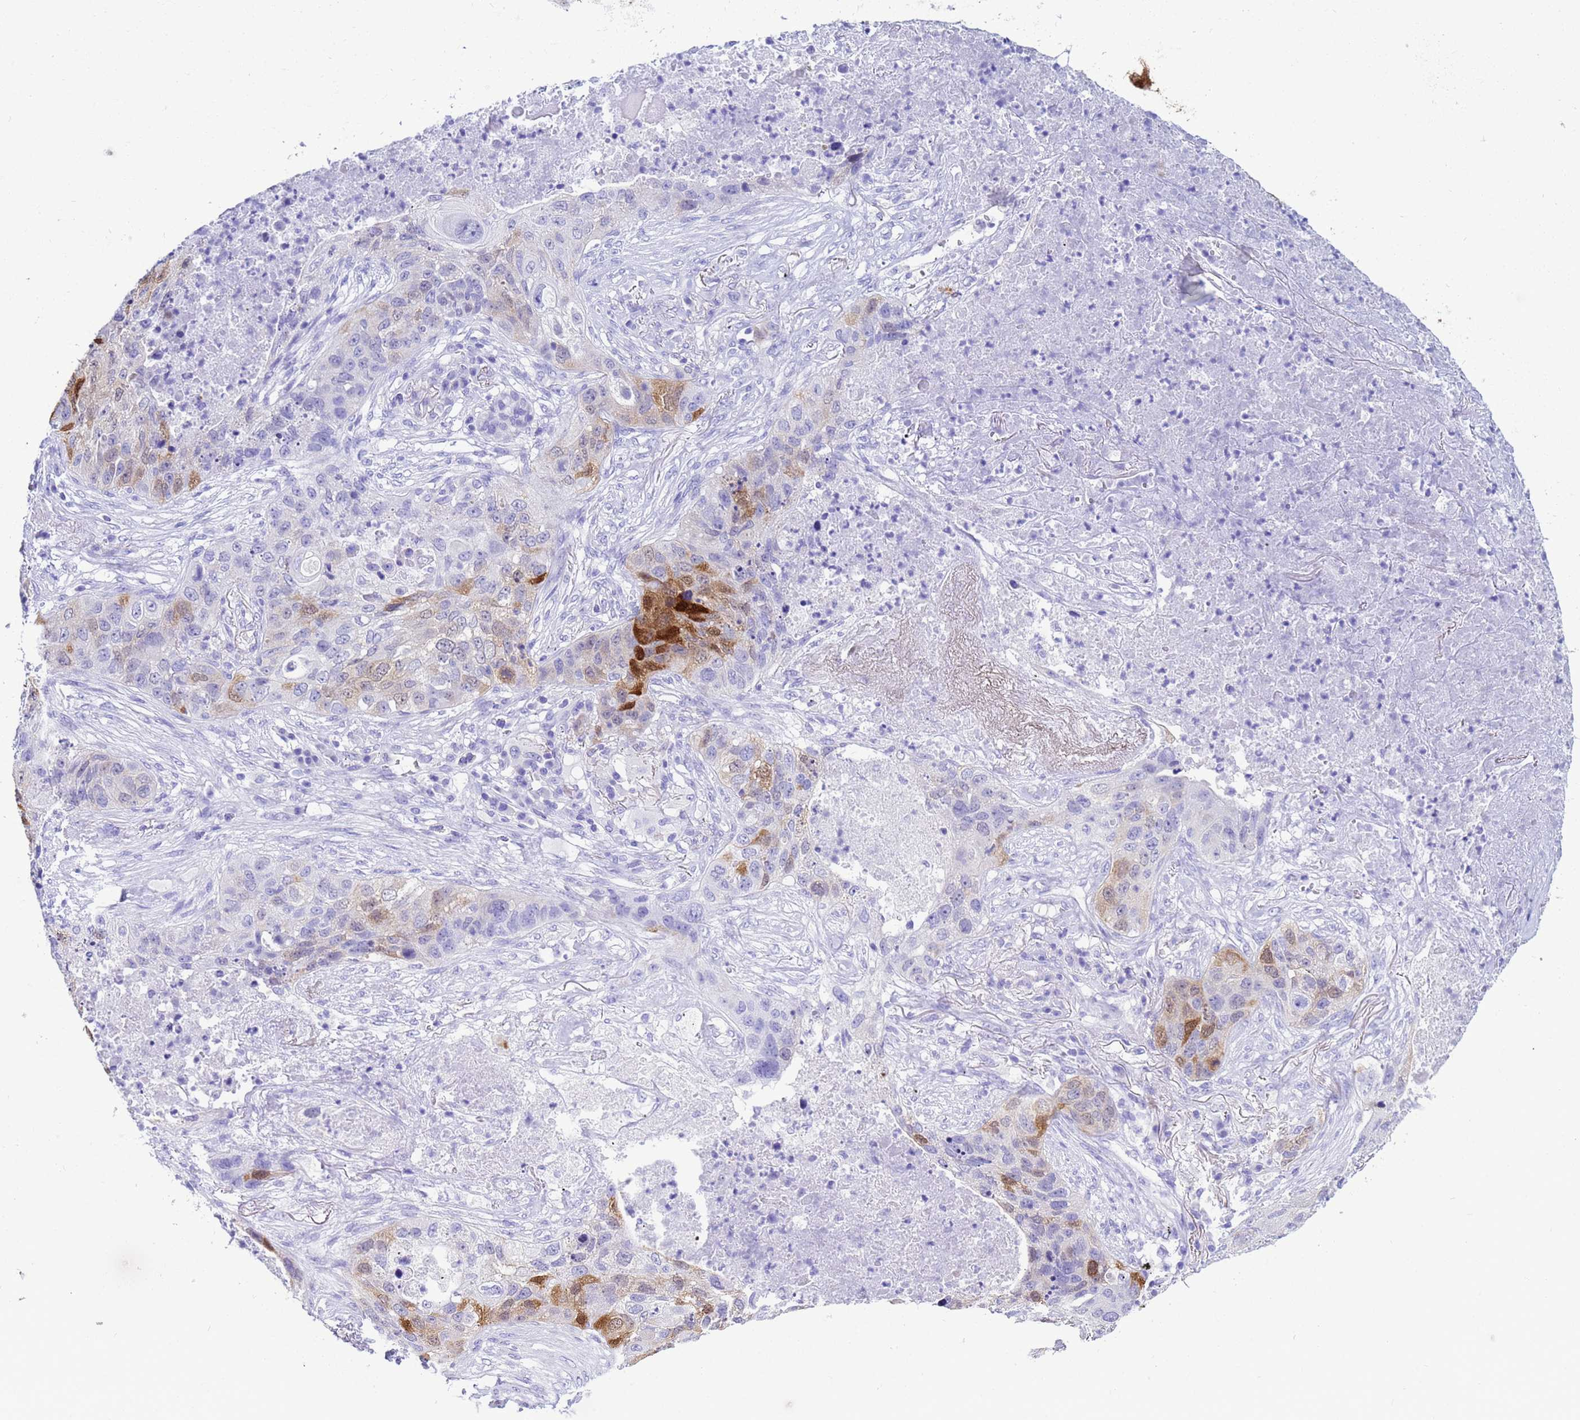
{"staining": {"intensity": "moderate", "quantity": "<25%", "location": "cytoplasmic/membranous,nuclear"}, "tissue": "lung cancer", "cell_type": "Tumor cells", "image_type": "cancer", "snomed": [{"axis": "morphology", "description": "Squamous cell carcinoma, NOS"}, {"axis": "topography", "description": "Lung"}], "caption": "Protein expression analysis of human squamous cell carcinoma (lung) reveals moderate cytoplasmic/membranous and nuclear expression in about <25% of tumor cells.", "gene": "AKR1C2", "patient": {"sex": "female", "age": 63}}